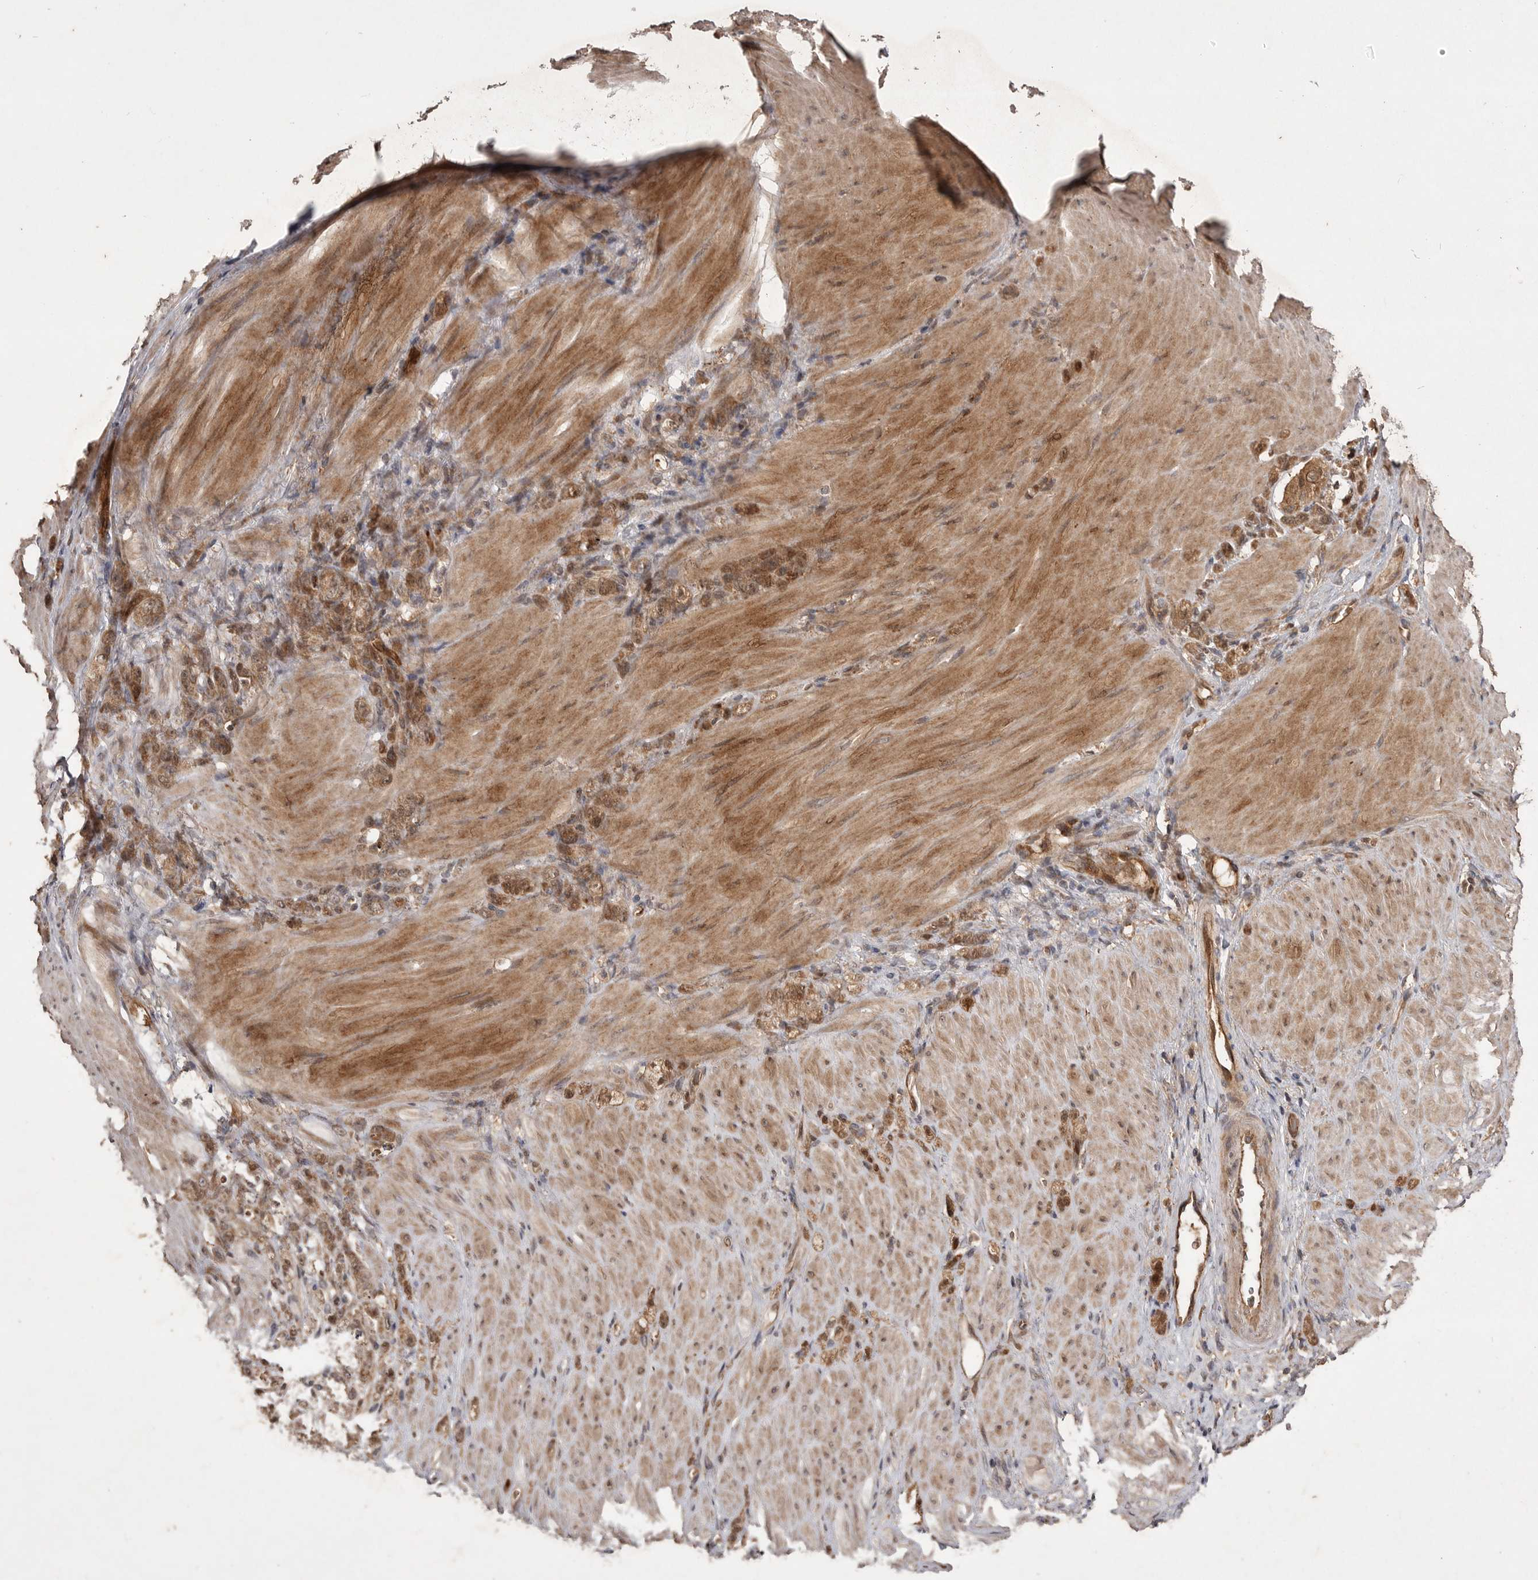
{"staining": {"intensity": "moderate", "quantity": ">75%", "location": "cytoplasmic/membranous"}, "tissue": "stomach cancer", "cell_type": "Tumor cells", "image_type": "cancer", "snomed": [{"axis": "morphology", "description": "Normal tissue, NOS"}, {"axis": "morphology", "description": "Adenocarcinoma, NOS"}, {"axis": "topography", "description": "Stomach"}], "caption": "IHC micrograph of stomach cancer stained for a protein (brown), which exhibits medium levels of moderate cytoplasmic/membranous positivity in about >75% of tumor cells.", "gene": "VN1R4", "patient": {"sex": "male", "age": 82}}